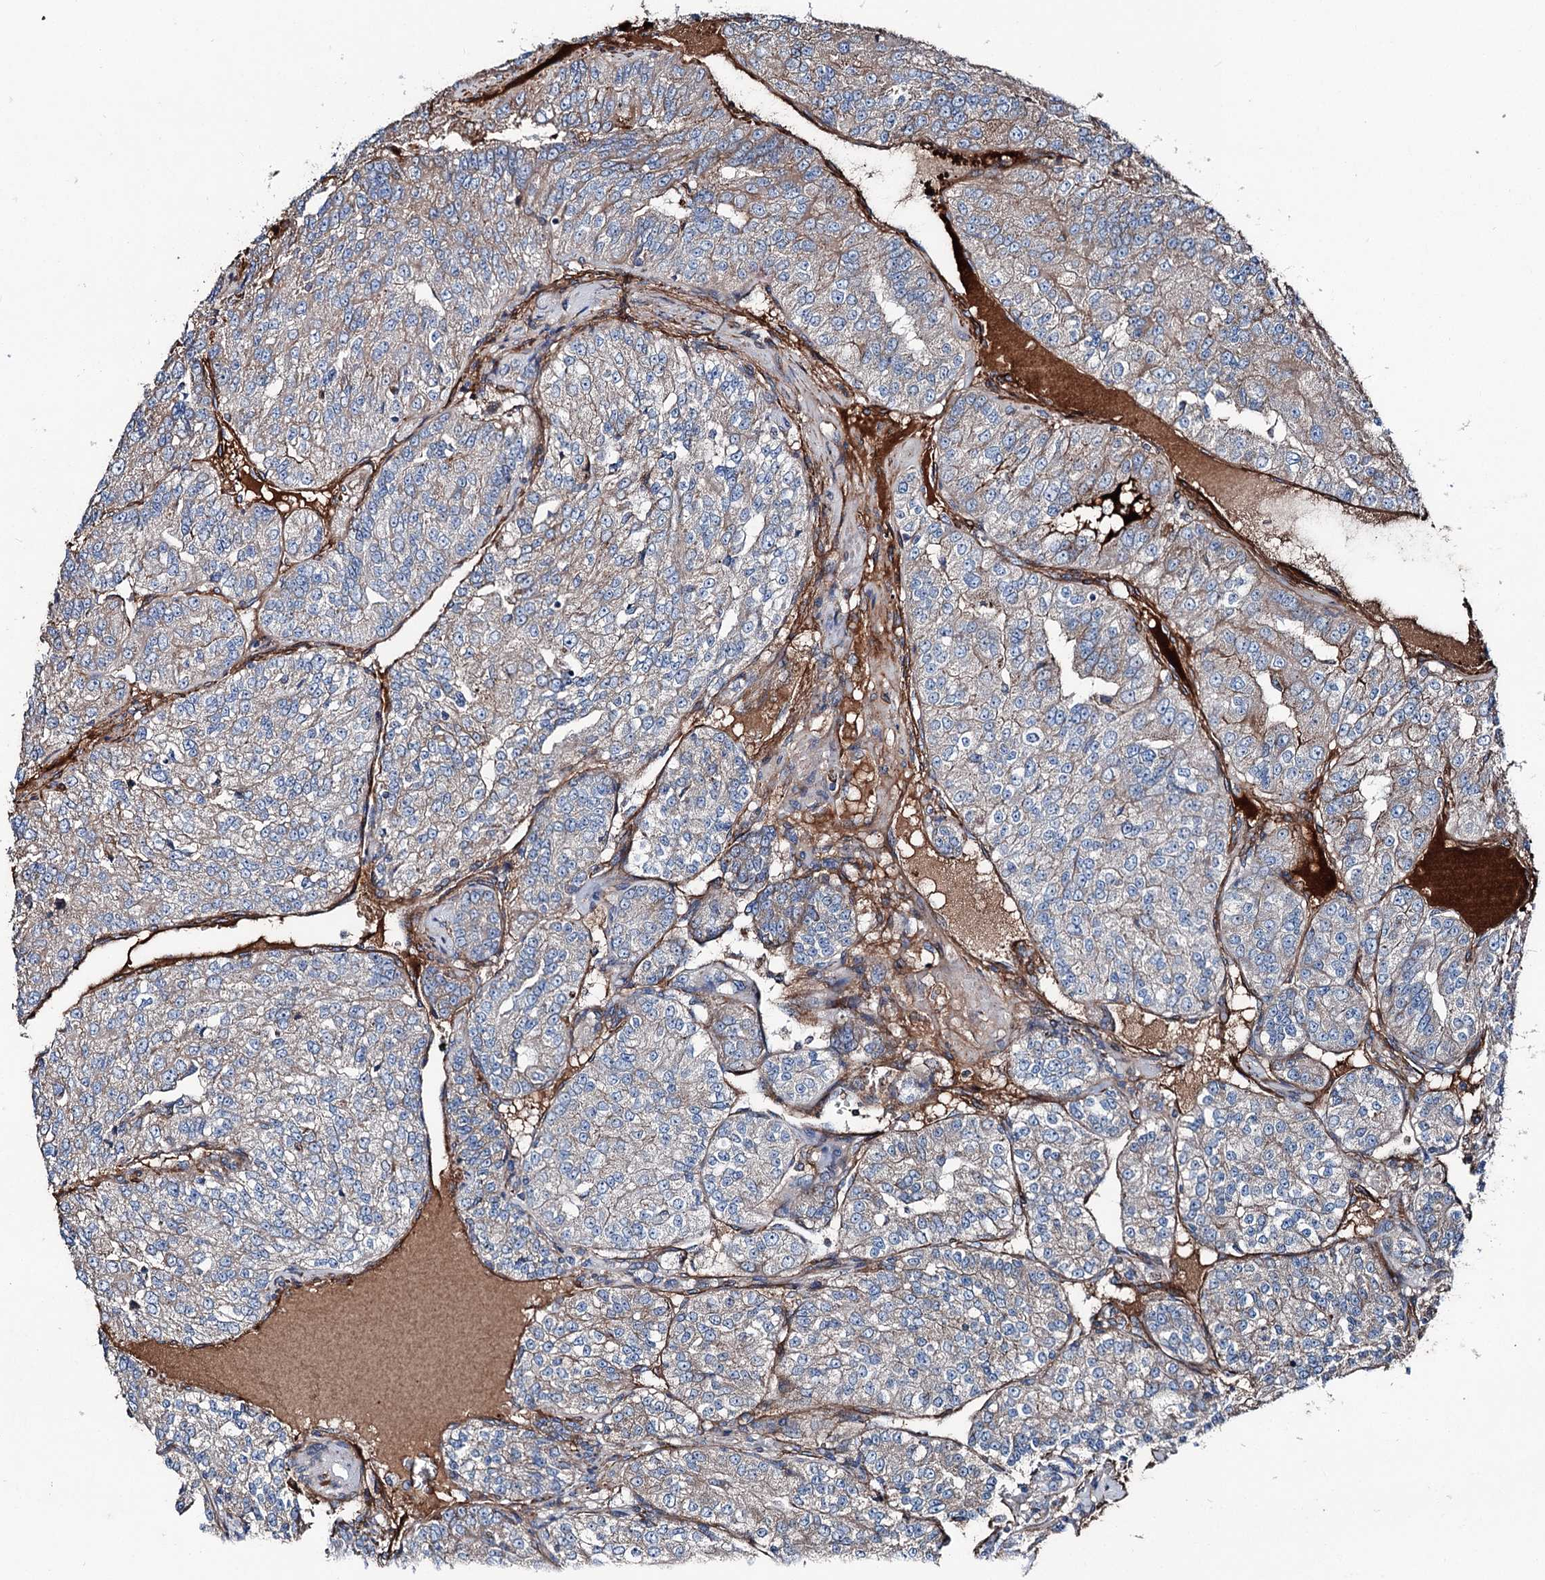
{"staining": {"intensity": "weak", "quantity": "25%-75%", "location": "cytoplasmic/membranous"}, "tissue": "renal cancer", "cell_type": "Tumor cells", "image_type": "cancer", "snomed": [{"axis": "morphology", "description": "Adenocarcinoma, NOS"}, {"axis": "topography", "description": "Kidney"}], "caption": "This is an image of immunohistochemistry staining of adenocarcinoma (renal), which shows weak positivity in the cytoplasmic/membranous of tumor cells.", "gene": "DDIAS", "patient": {"sex": "female", "age": 63}}